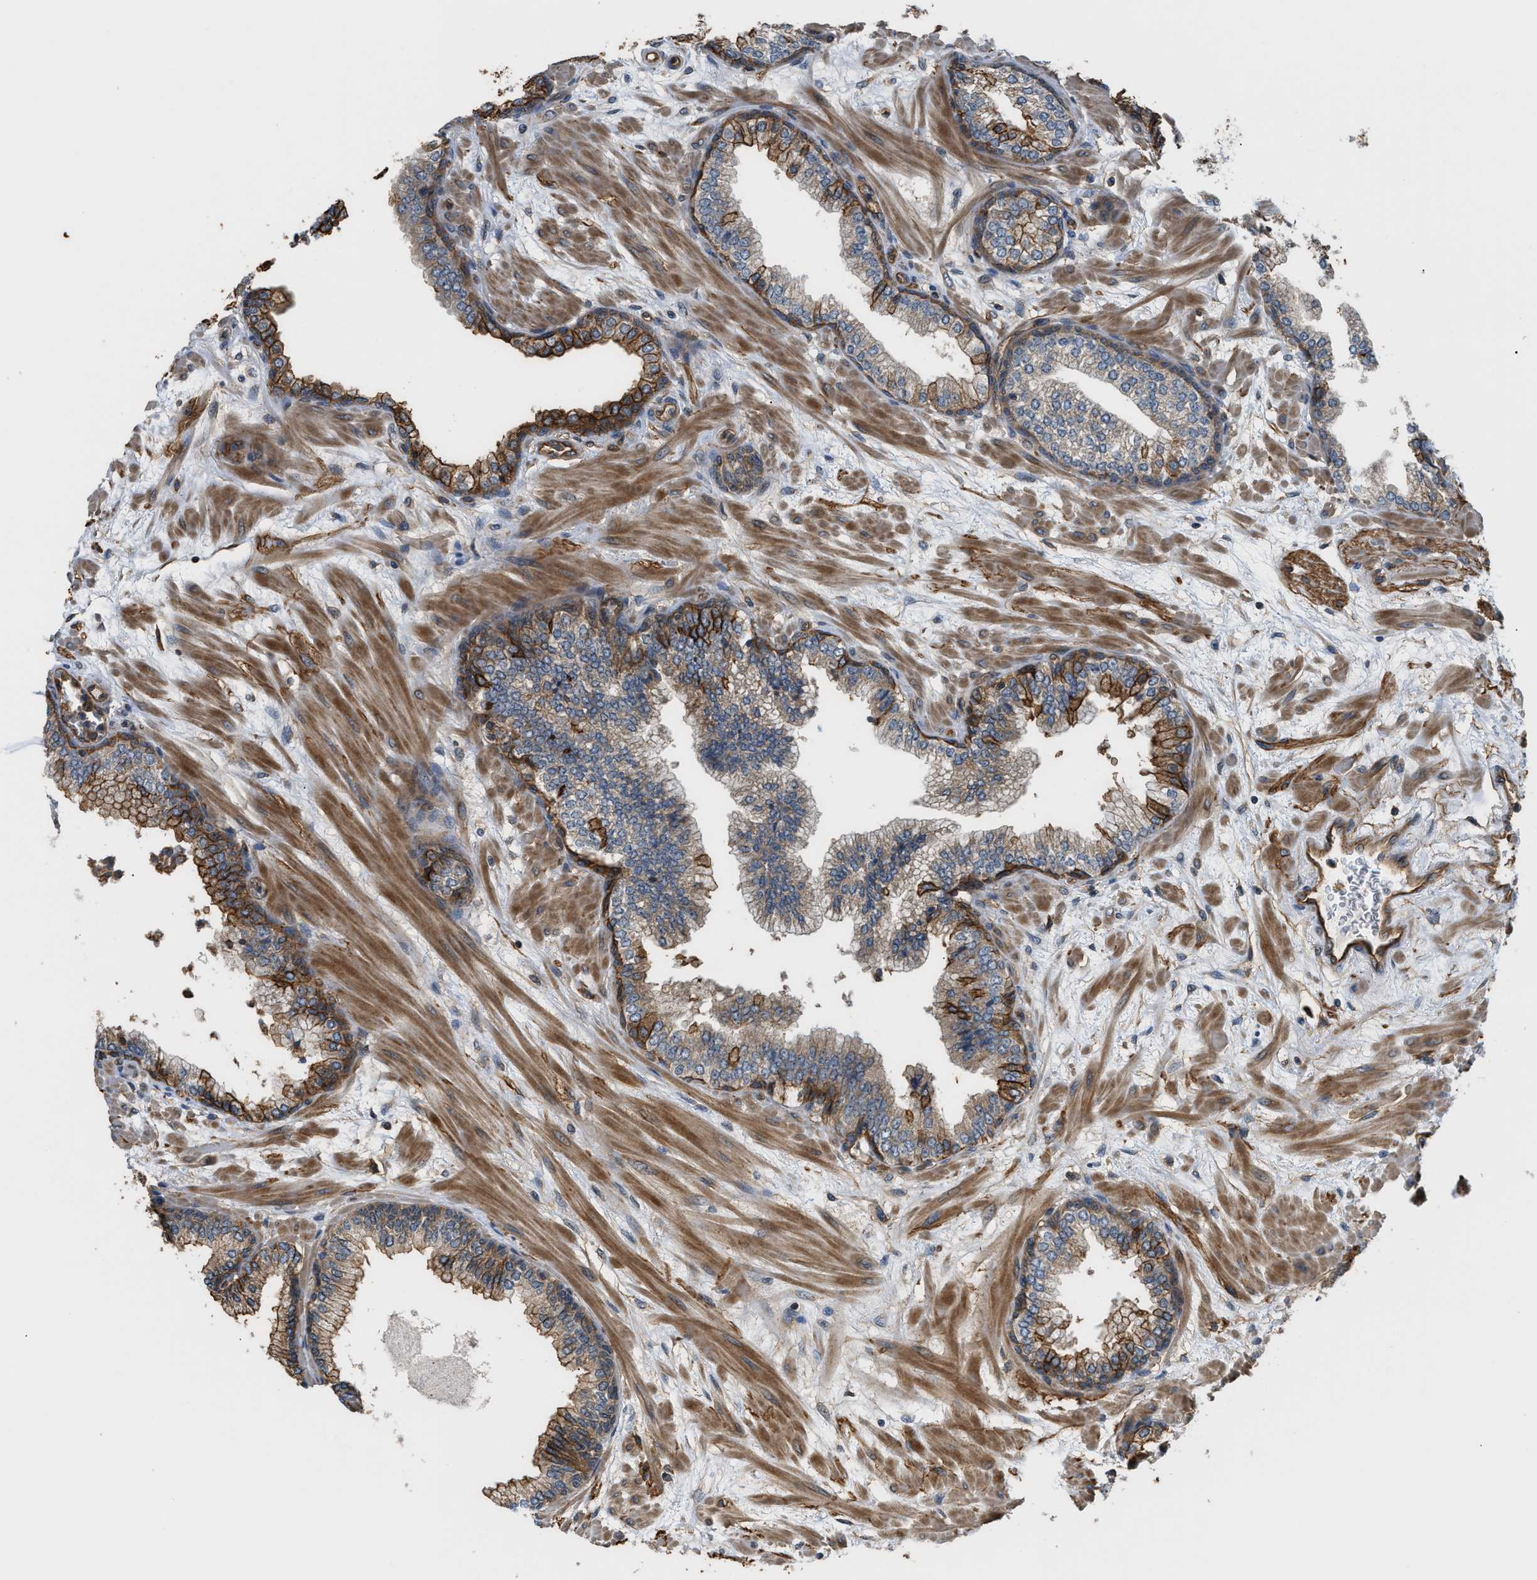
{"staining": {"intensity": "strong", "quantity": "<25%", "location": "cytoplasmic/membranous"}, "tissue": "prostate", "cell_type": "Glandular cells", "image_type": "normal", "snomed": [{"axis": "morphology", "description": "Normal tissue, NOS"}, {"axis": "morphology", "description": "Urothelial carcinoma, Low grade"}, {"axis": "topography", "description": "Urinary bladder"}, {"axis": "topography", "description": "Prostate"}], "caption": "Glandular cells show medium levels of strong cytoplasmic/membranous positivity in approximately <25% of cells in unremarkable prostate.", "gene": "DDHD2", "patient": {"sex": "male", "age": 60}}